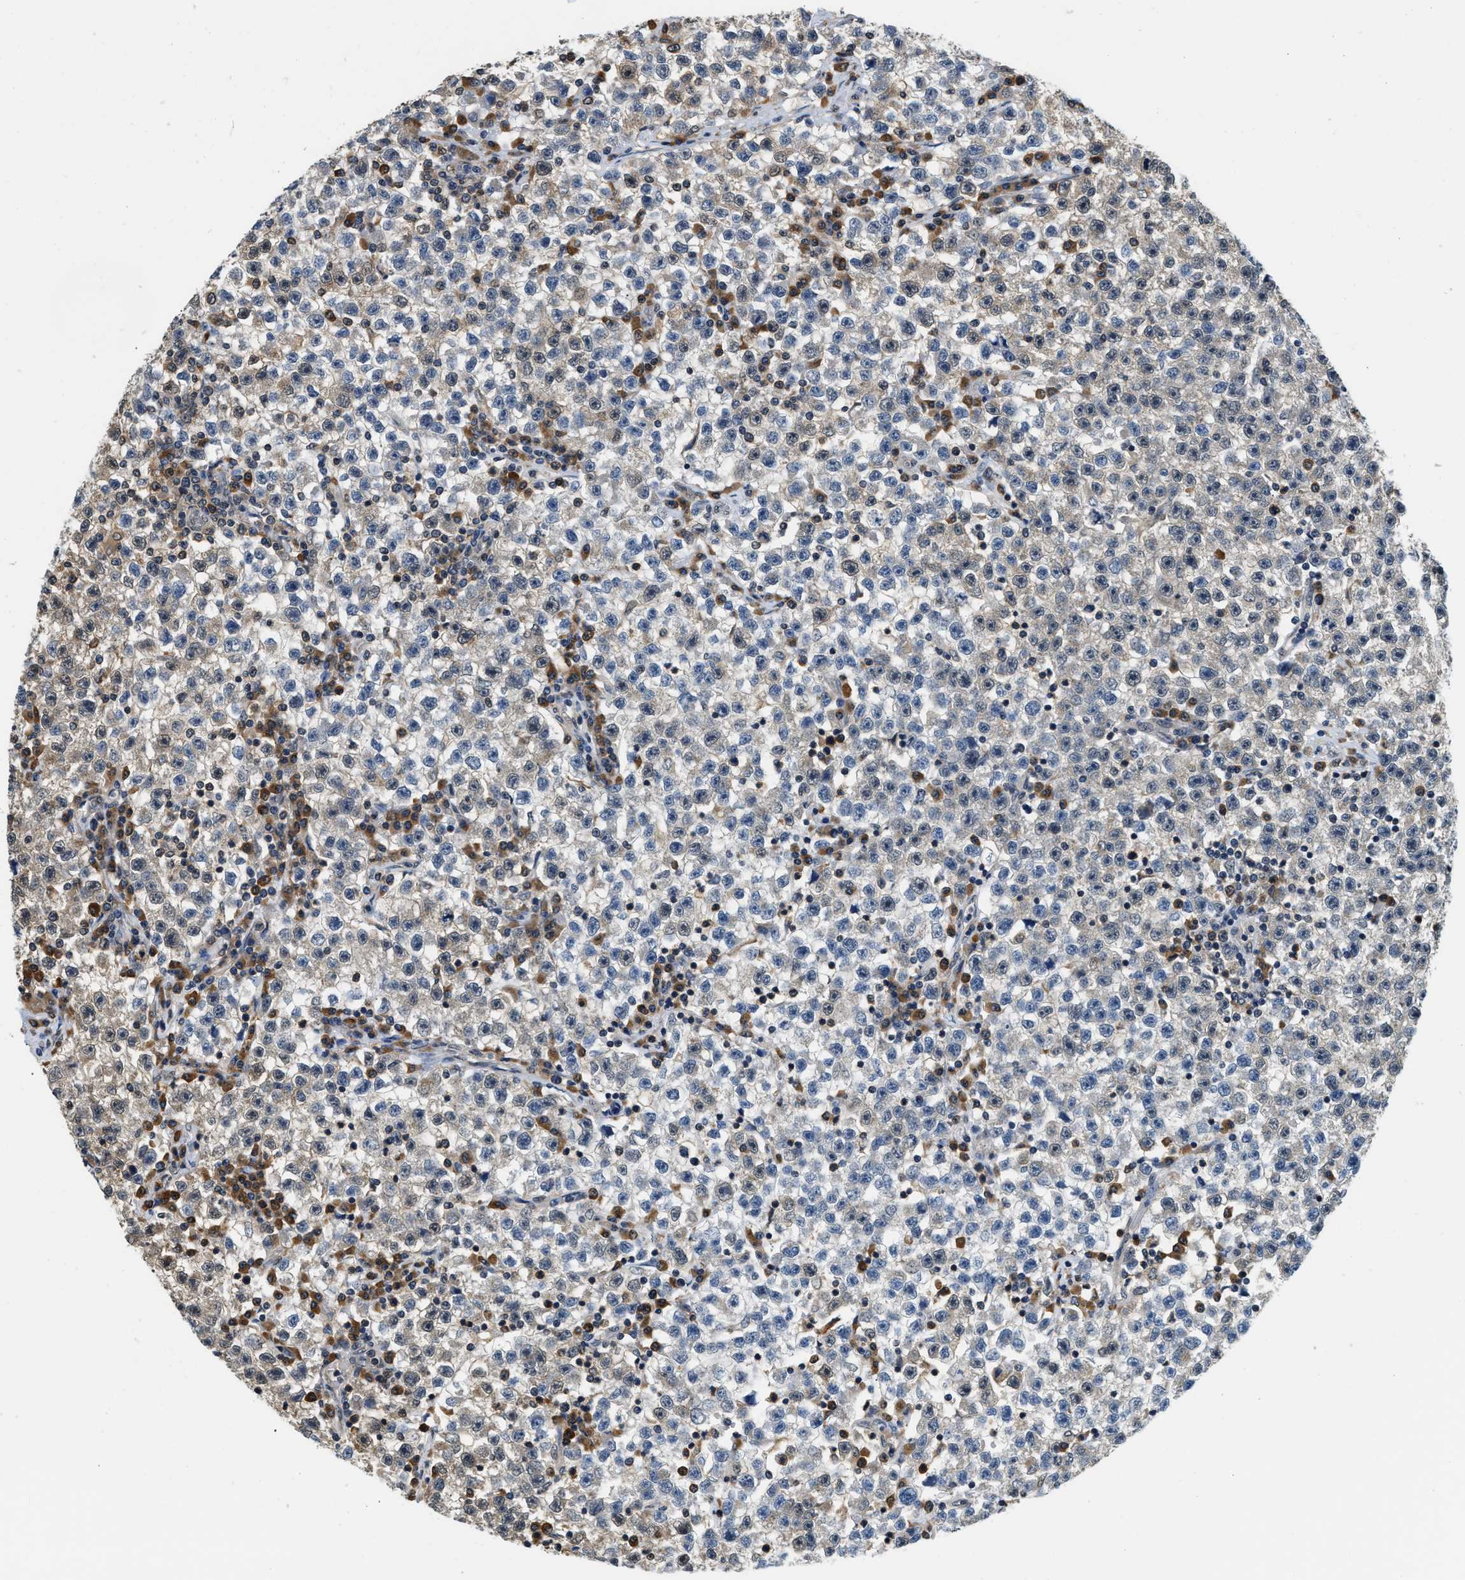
{"staining": {"intensity": "weak", "quantity": "<25%", "location": "cytoplasmic/membranous"}, "tissue": "testis cancer", "cell_type": "Tumor cells", "image_type": "cancer", "snomed": [{"axis": "morphology", "description": "Seminoma, NOS"}, {"axis": "topography", "description": "Testis"}], "caption": "A micrograph of human testis cancer is negative for staining in tumor cells. The staining was performed using DAB (3,3'-diaminobenzidine) to visualize the protein expression in brown, while the nuclei were stained in blue with hematoxylin (Magnification: 20x).", "gene": "BCL7C", "patient": {"sex": "male", "age": 22}}